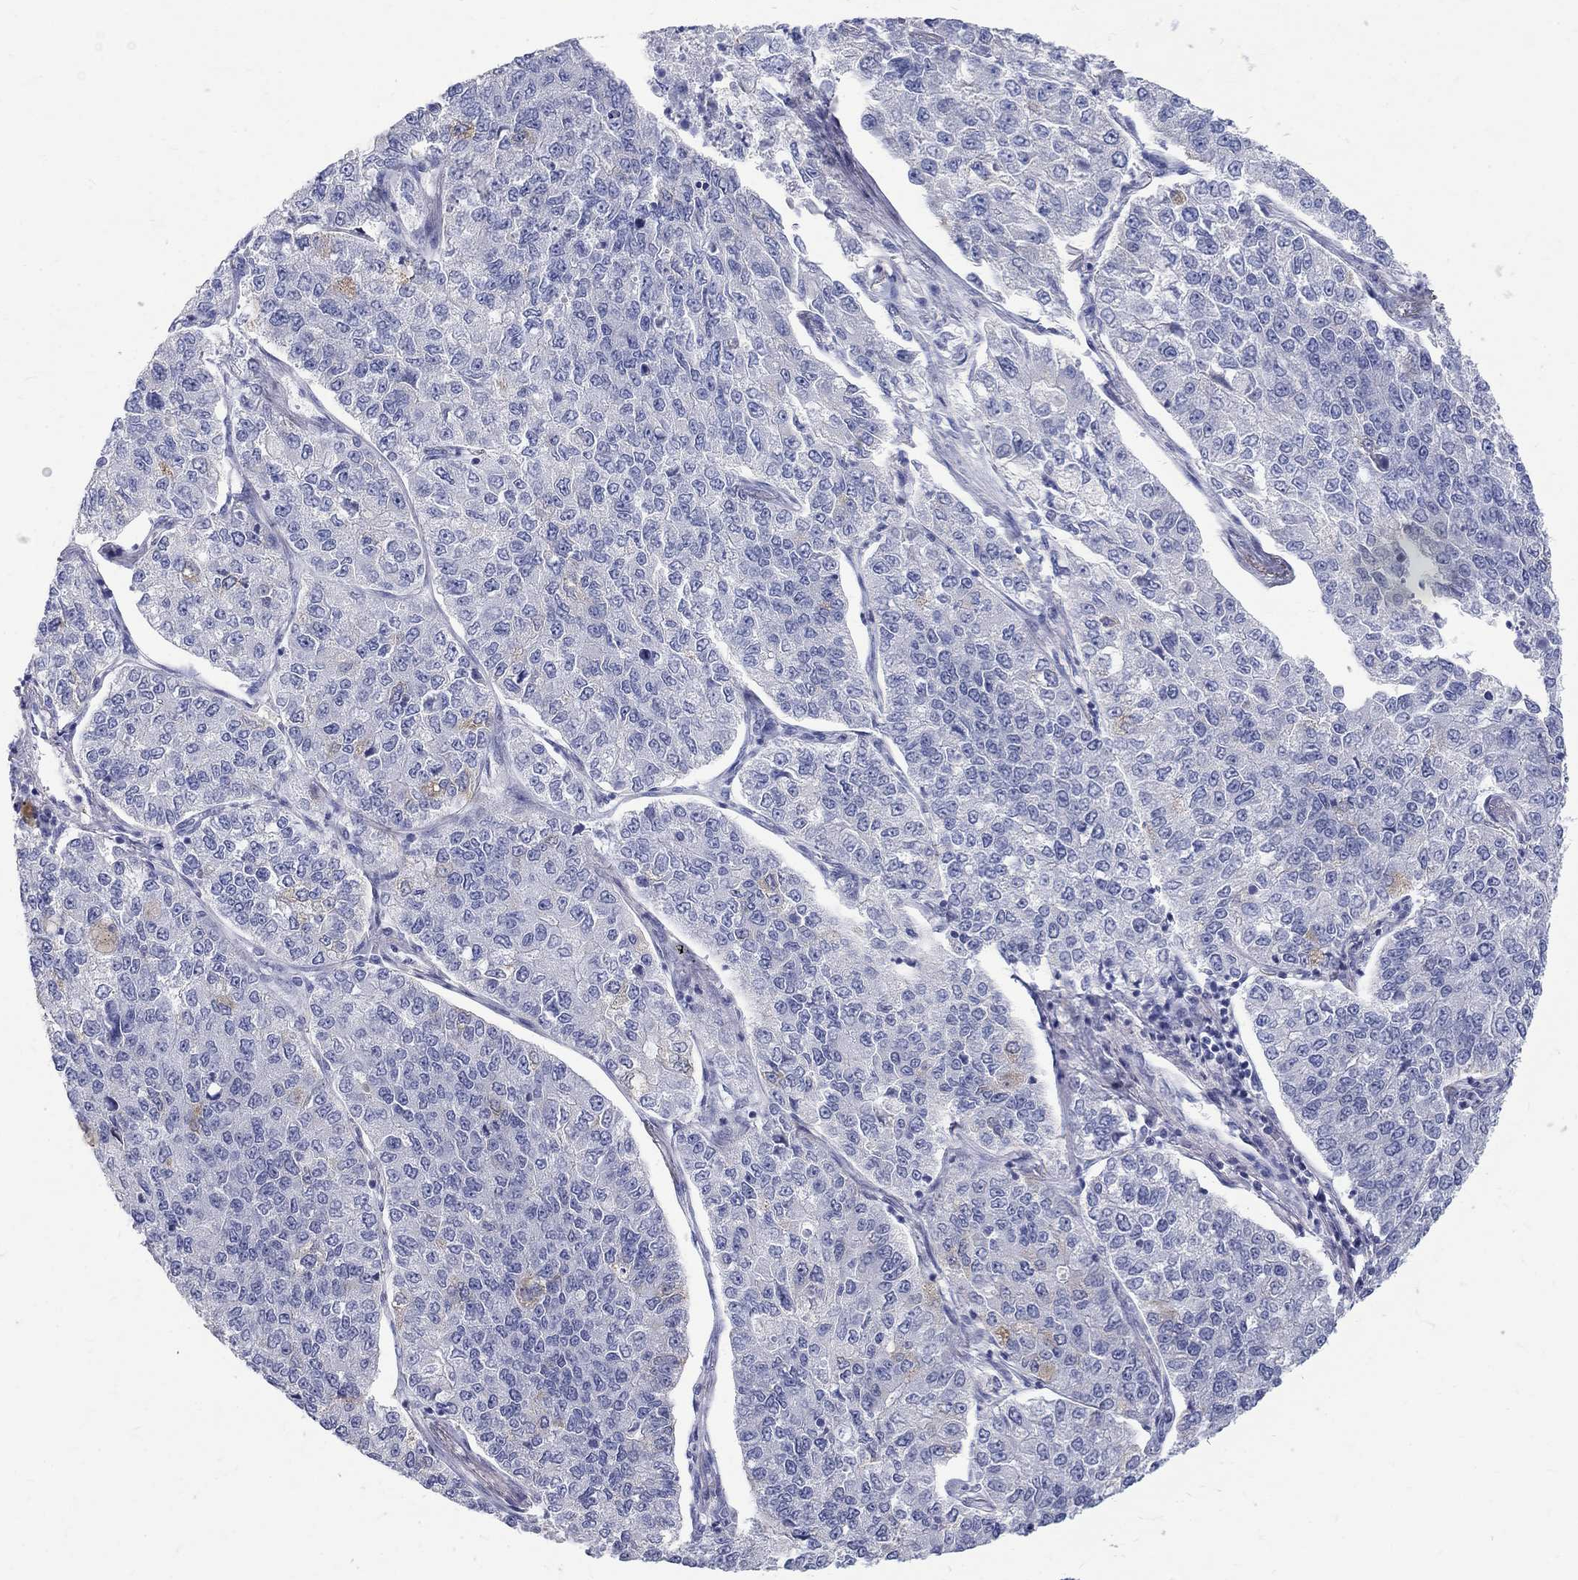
{"staining": {"intensity": "negative", "quantity": "none", "location": "none"}, "tissue": "lung cancer", "cell_type": "Tumor cells", "image_type": "cancer", "snomed": [{"axis": "morphology", "description": "Adenocarcinoma, NOS"}, {"axis": "topography", "description": "Lung"}], "caption": "The IHC micrograph has no significant expression in tumor cells of adenocarcinoma (lung) tissue.", "gene": "MAGEB6", "patient": {"sex": "male", "age": 49}}